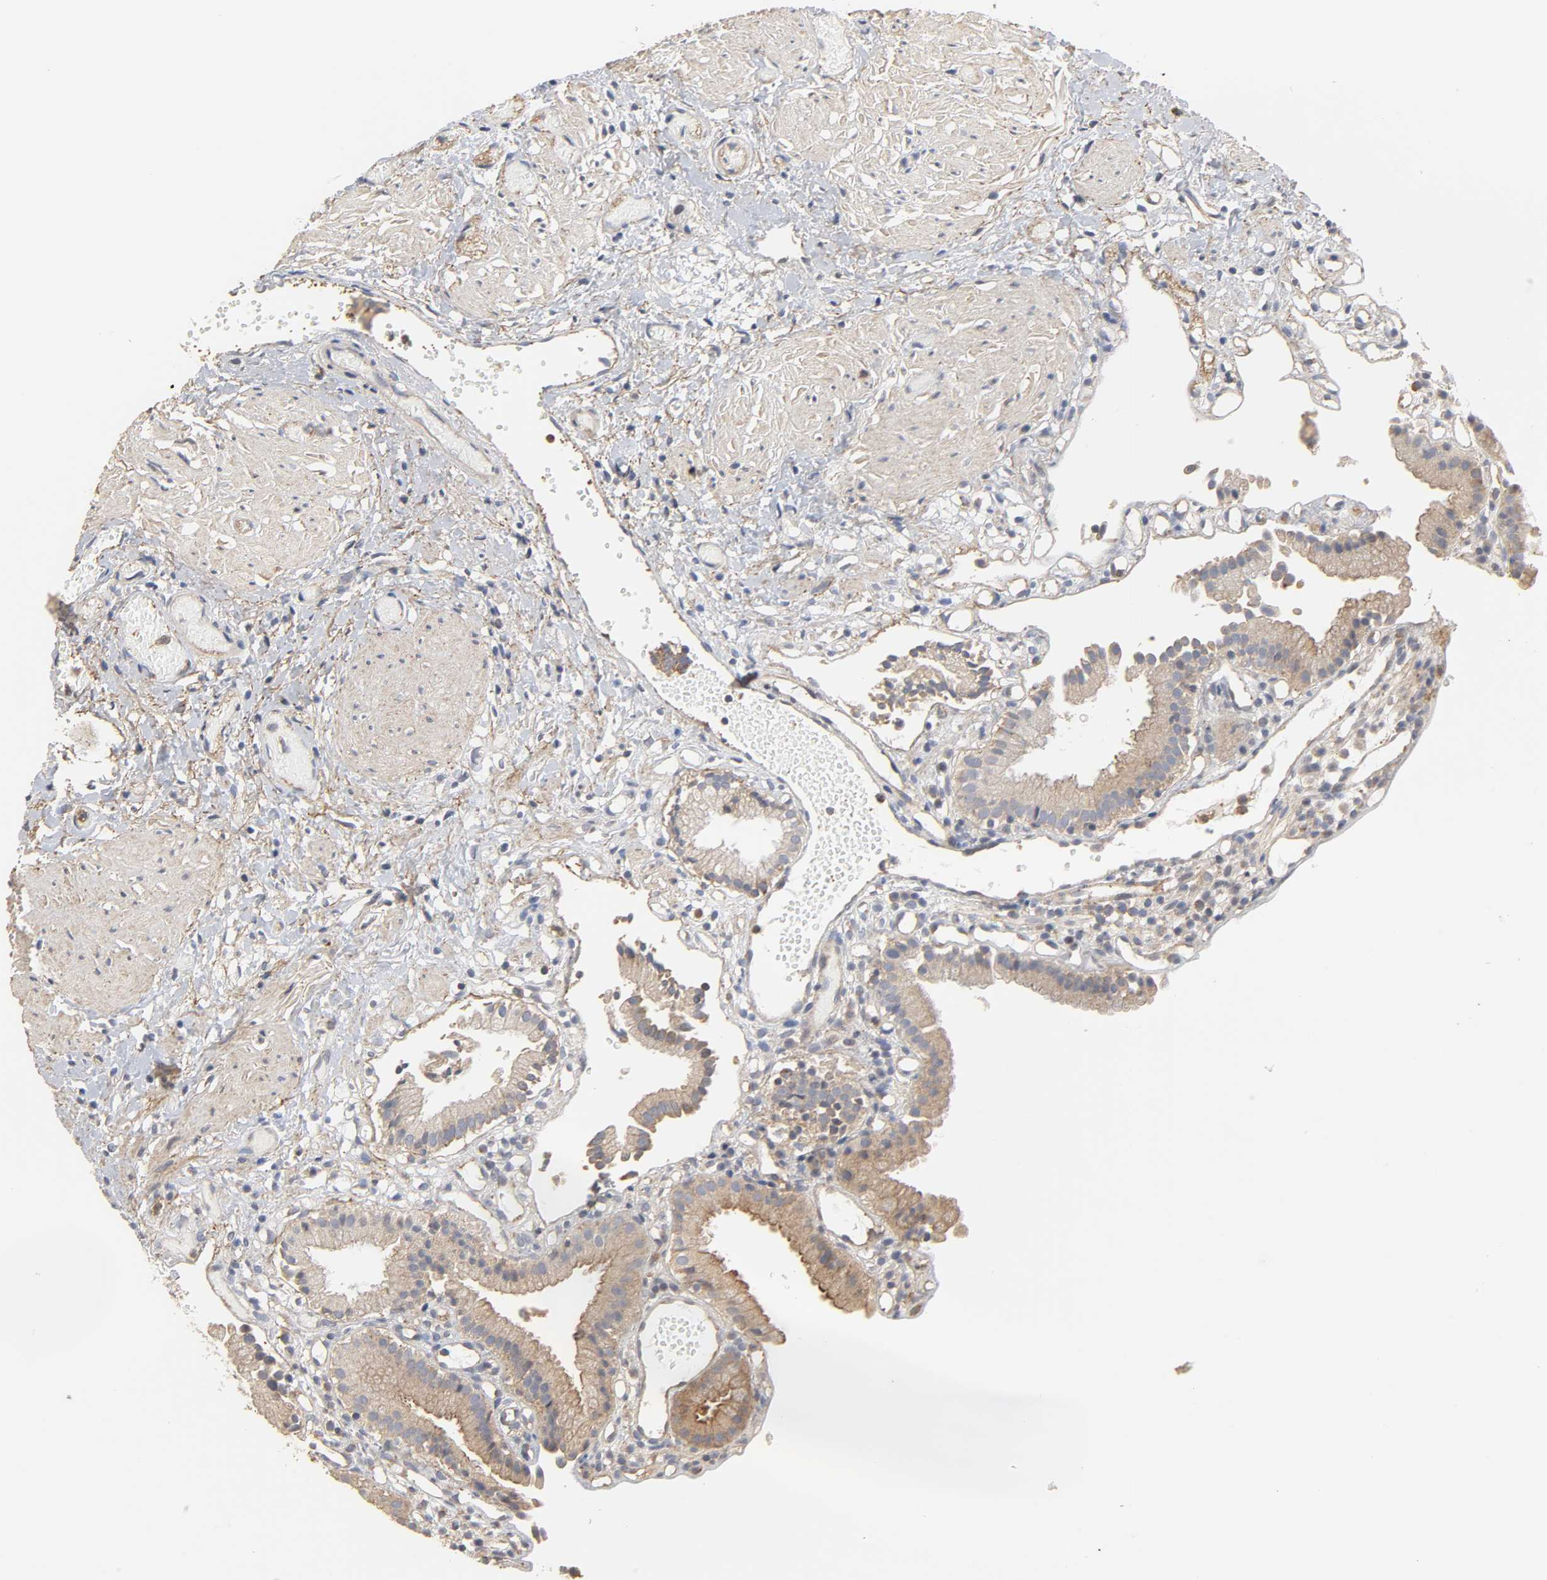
{"staining": {"intensity": "moderate", "quantity": ">75%", "location": "cytoplasmic/membranous"}, "tissue": "gallbladder", "cell_type": "Glandular cells", "image_type": "normal", "snomed": [{"axis": "morphology", "description": "Normal tissue, NOS"}, {"axis": "topography", "description": "Gallbladder"}], "caption": "IHC image of normal gallbladder stained for a protein (brown), which reveals medium levels of moderate cytoplasmic/membranous positivity in approximately >75% of glandular cells.", "gene": "SH3GLB1", "patient": {"sex": "male", "age": 65}}